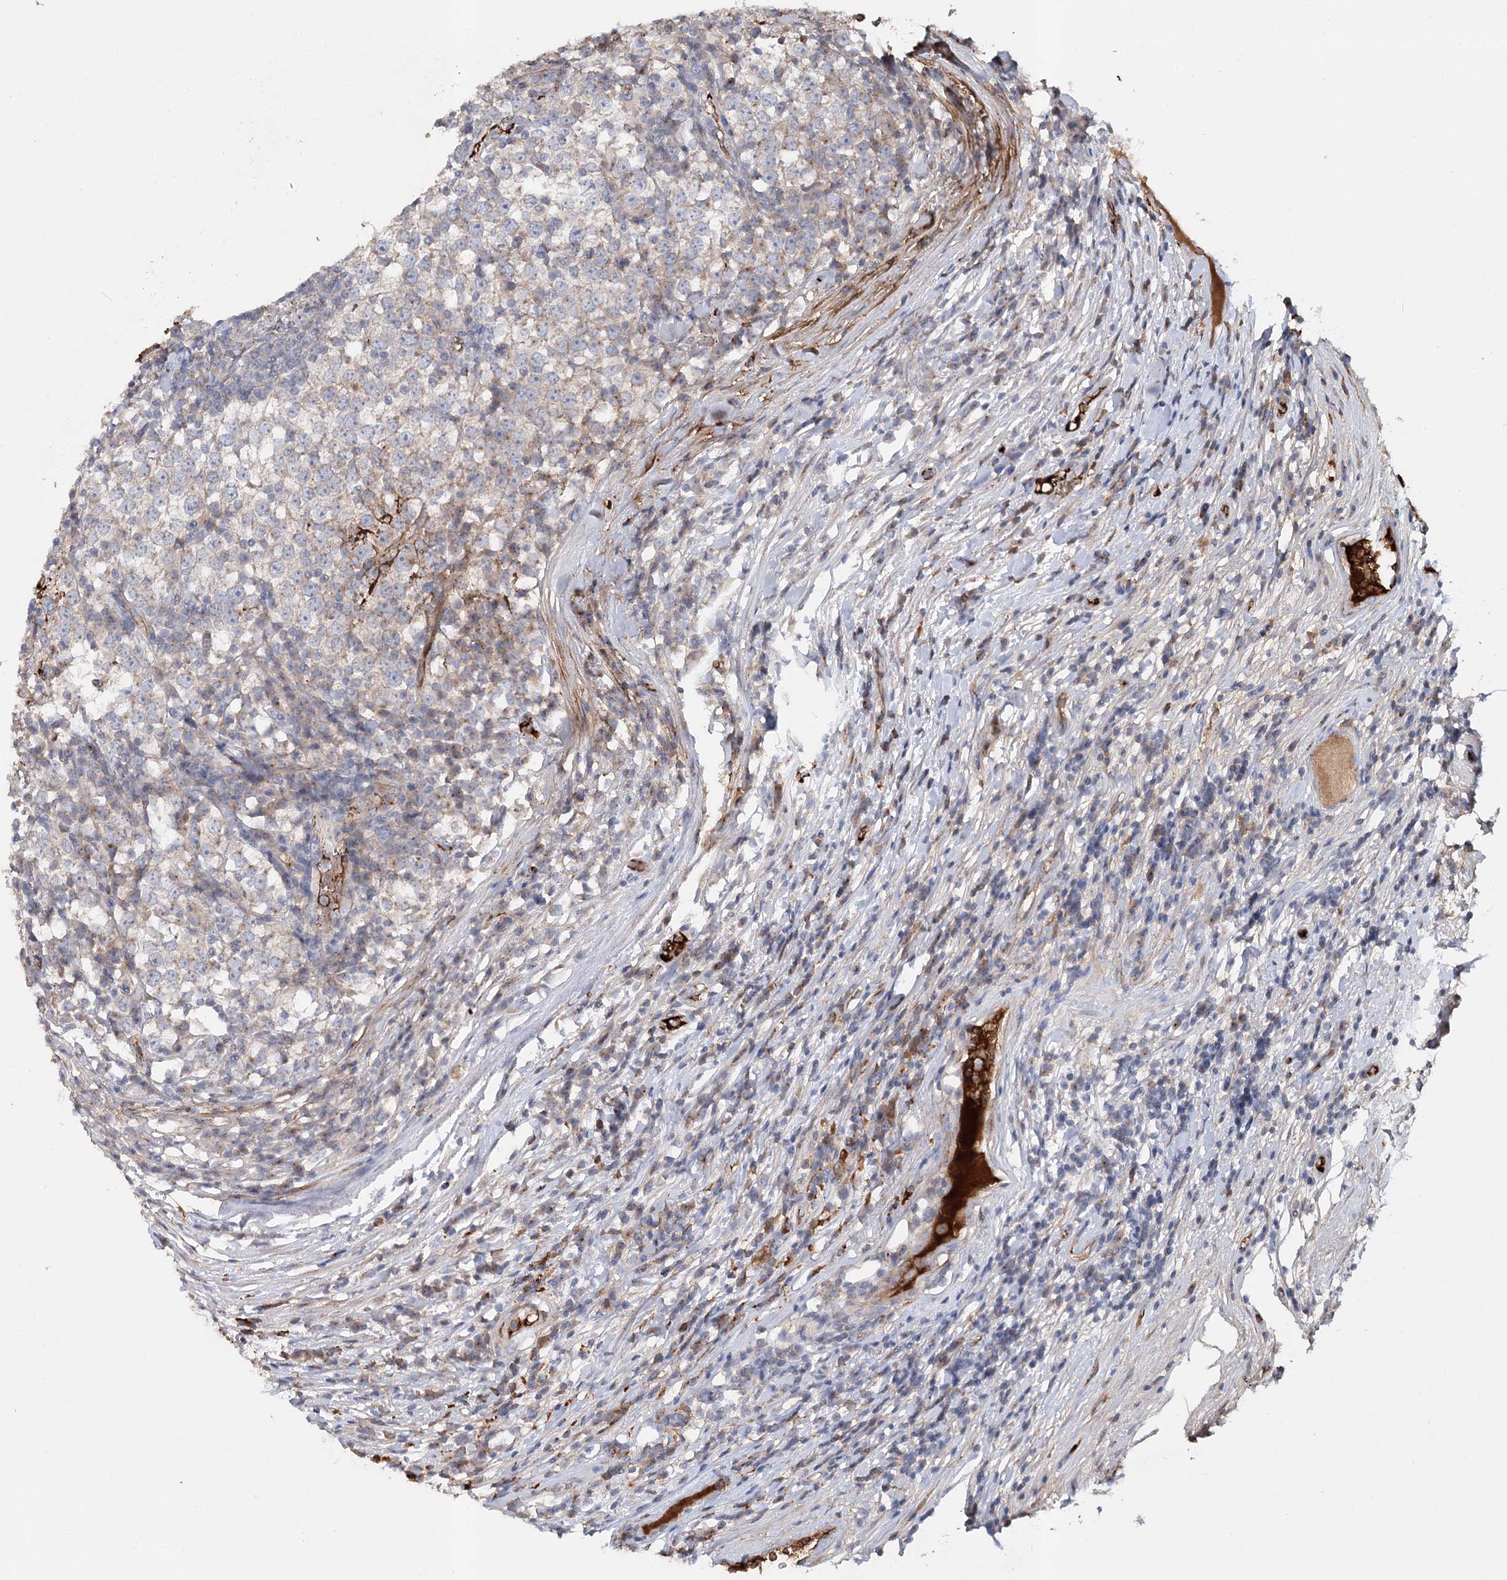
{"staining": {"intensity": "negative", "quantity": "none", "location": "none"}, "tissue": "testis cancer", "cell_type": "Tumor cells", "image_type": "cancer", "snomed": [{"axis": "morphology", "description": "Seminoma, NOS"}, {"axis": "topography", "description": "Testis"}], "caption": "Immunohistochemistry (IHC) photomicrograph of neoplastic tissue: human seminoma (testis) stained with DAB (3,3'-diaminobenzidine) displays no significant protein expression in tumor cells.", "gene": "ALKBH8", "patient": {"sex": "male", "age": 65}}